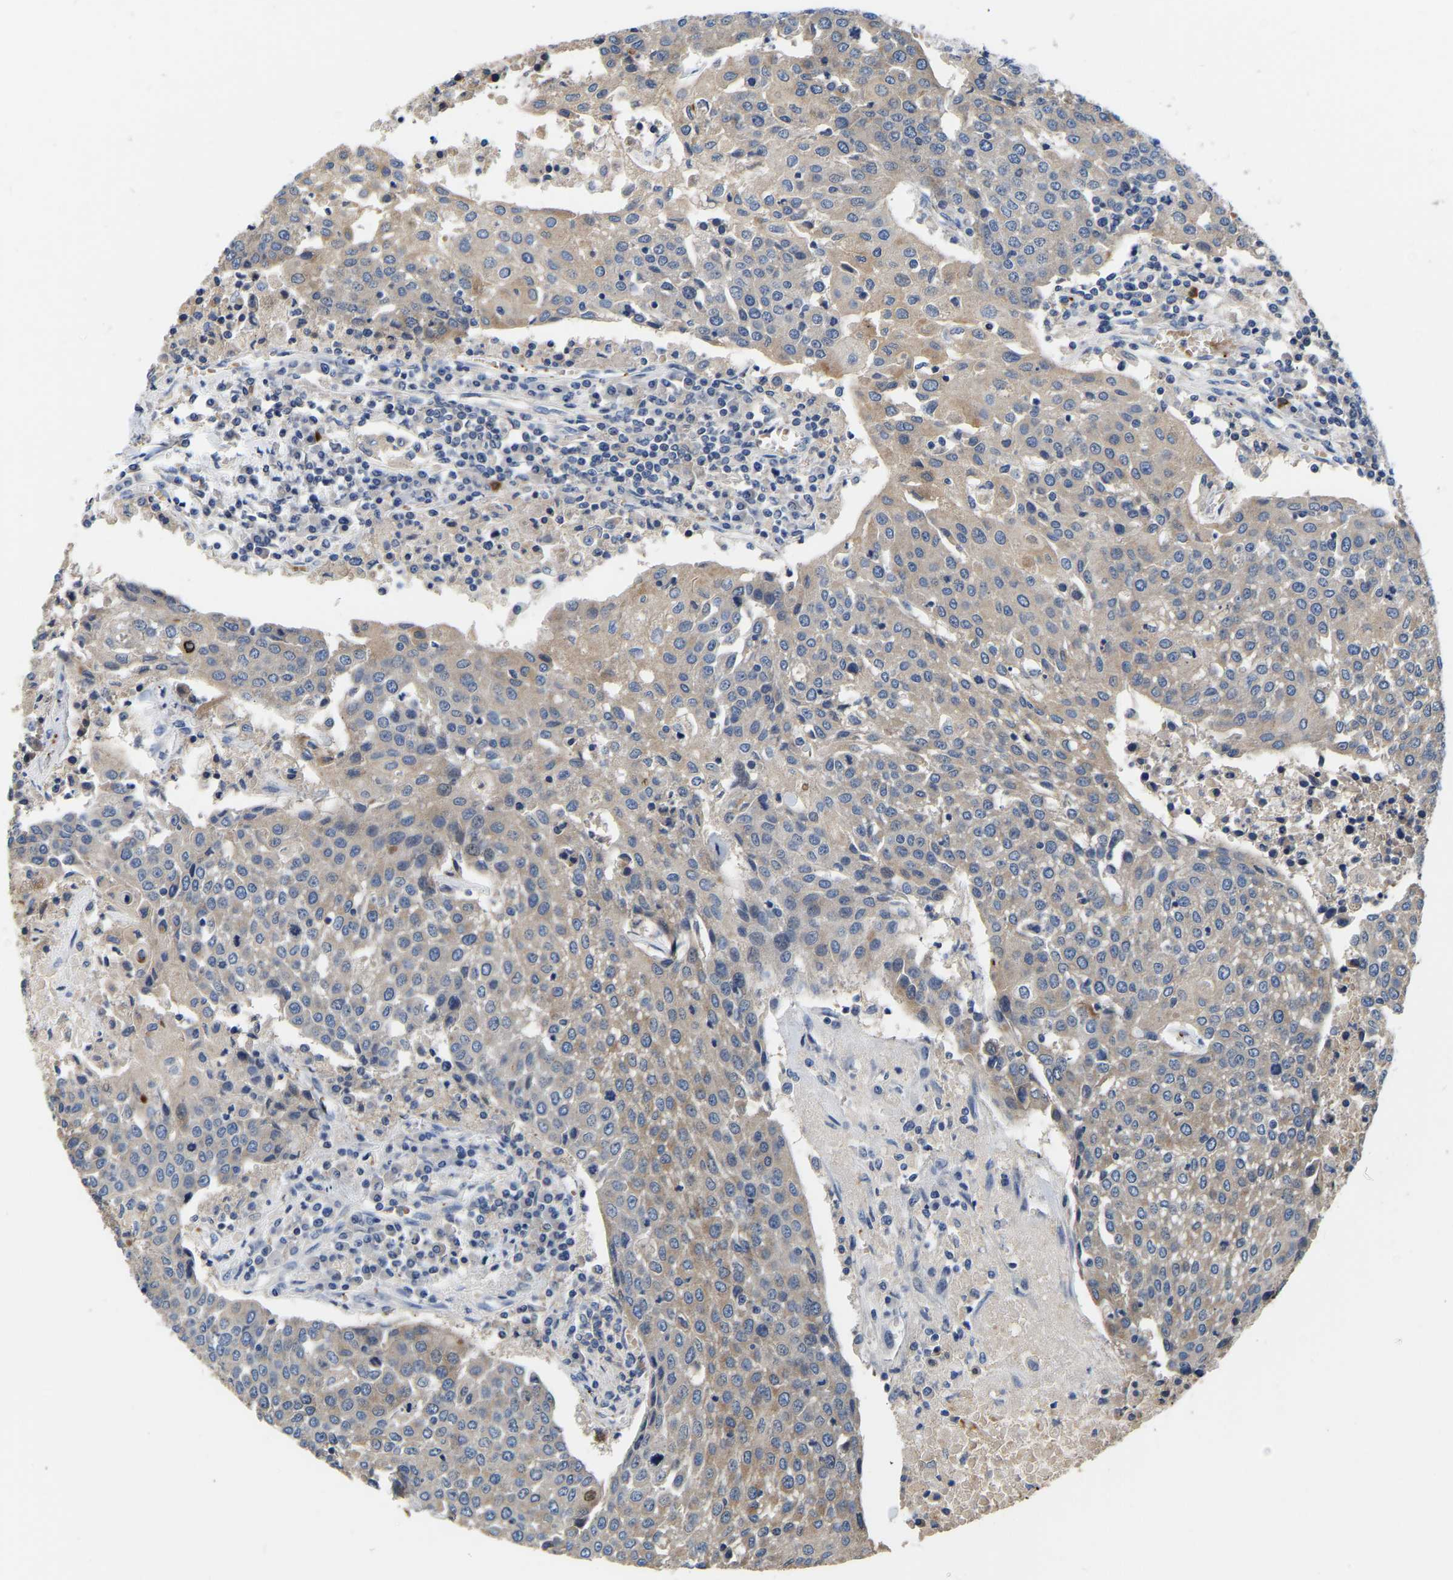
{"staining": {"intensity": "weak", "quantity": ">75%", "location": "cytoplasmic/membranous"}, "tissue": "urothelial cancer", "cell_type": "Tumor cells", "image_type": "cancer", "snomed": [{"axis": "morphology", "description": "Urothelial carcinoma, High grade"}, {"axis": "topography", "description": "Urinary bladder"}], "caption": "There is low levels of weak cytoplasmic/membranous expression in tumor cells of urothelial cancer, as demonstrated by immunohistochemical staining (brown color).", "gene": "RAB27B", "patient": {"sex": "female", "age": 85}}